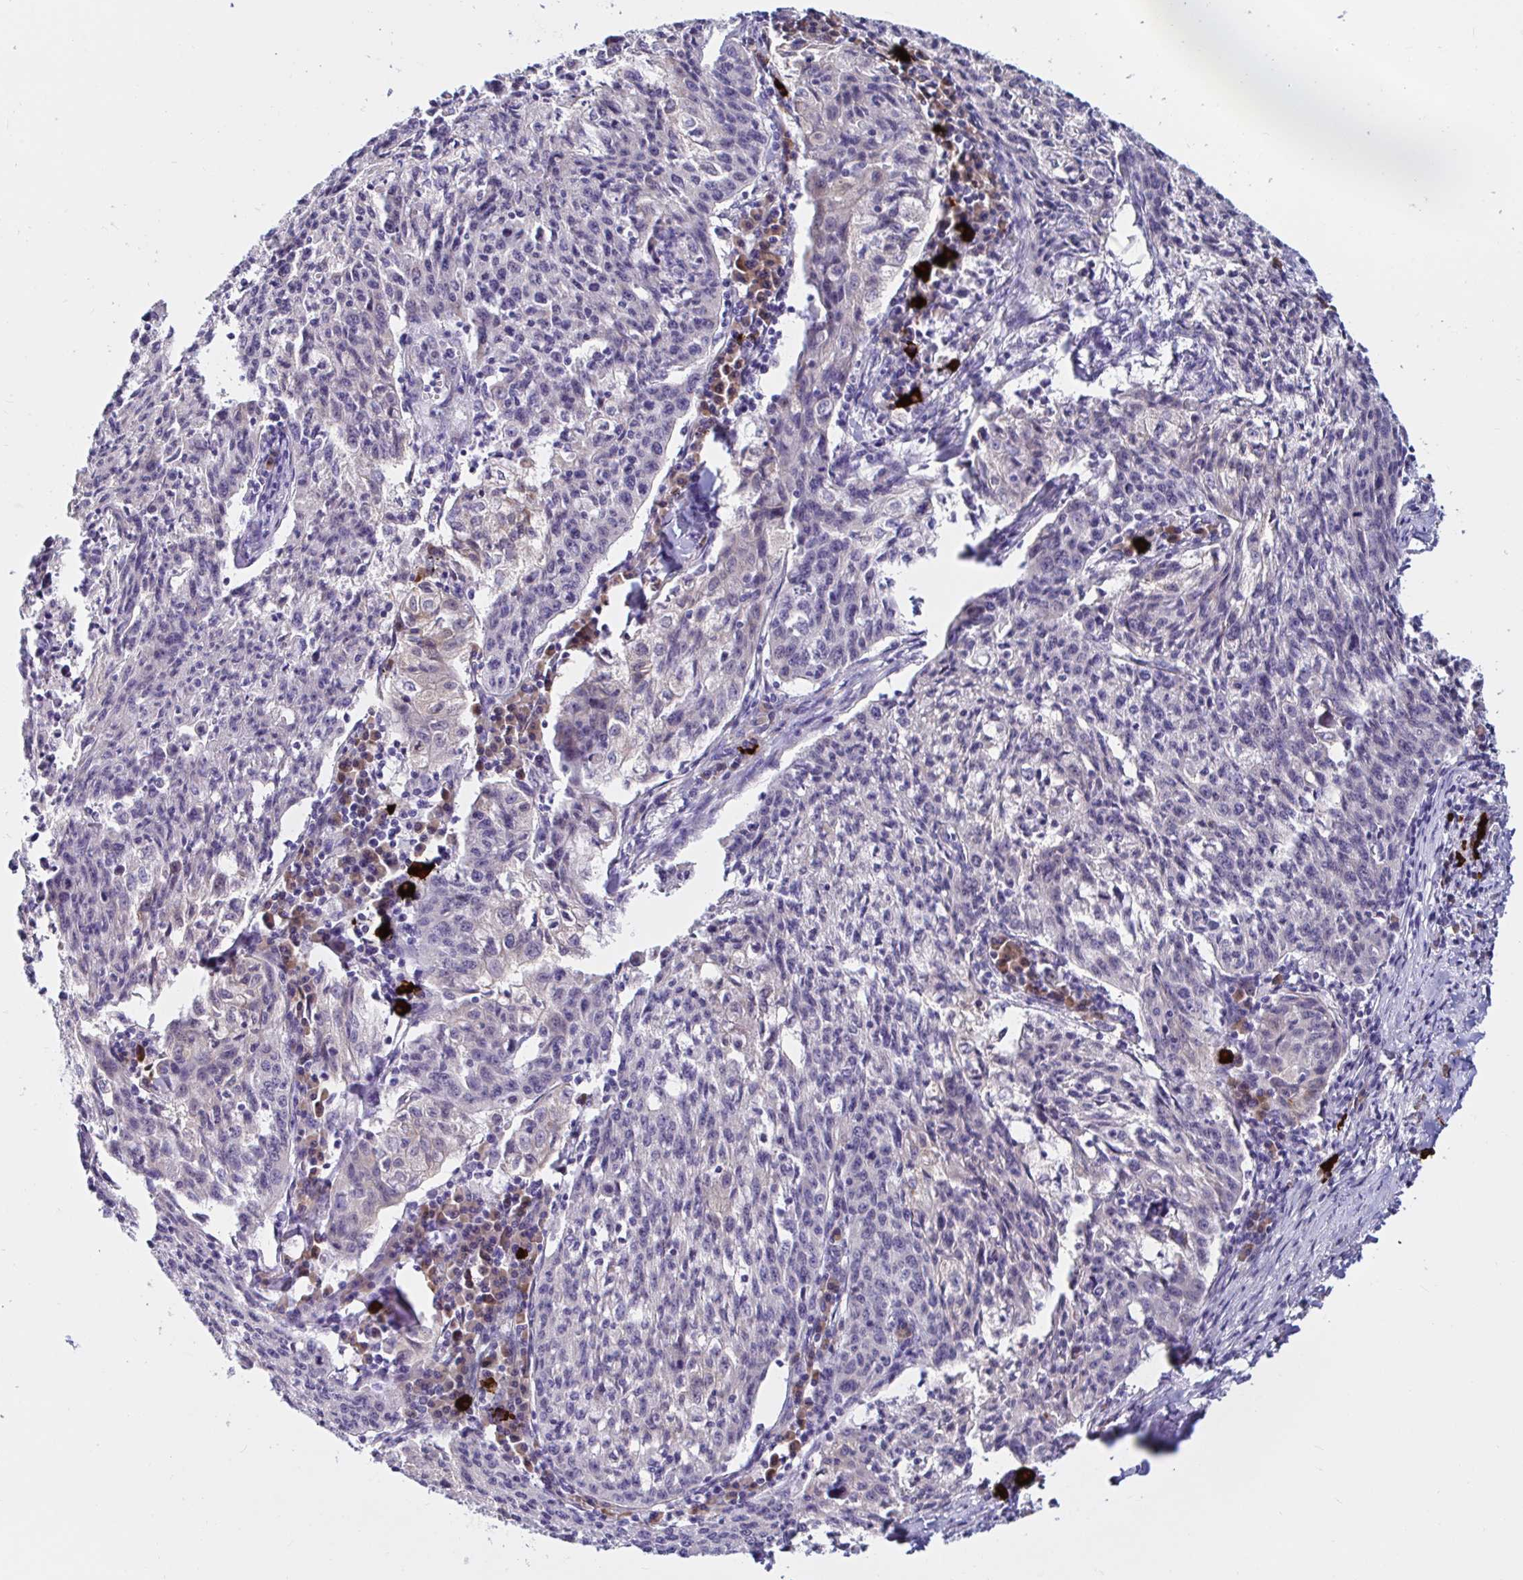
{"staining": {"intensity": "weak", "quantity": "<25%", "location": "cytoplasmic/membranous"}, "tissue": "lung cancer", "cell_type": "Tumor cells", "image_type": "cancer", "snomed": [{"axis": "morphology", "description": "Squamous cell carcinoma, NOS"}, {"axis": "morphology", "description": "Squamous cell carcinoma, metastatic, NOS"}, {"axis": "topography", "description": "Bronchus"}, {"axis": "topography", "description": "Lung"}], "caption": "There is no significant positivity in tumor cells of lung cancer. (DAB immunohistochemistry visualized using brightfield microscopy, high magnification).", "gene": "VSIG2", "patient": {"sex": "male", "age": 62}}